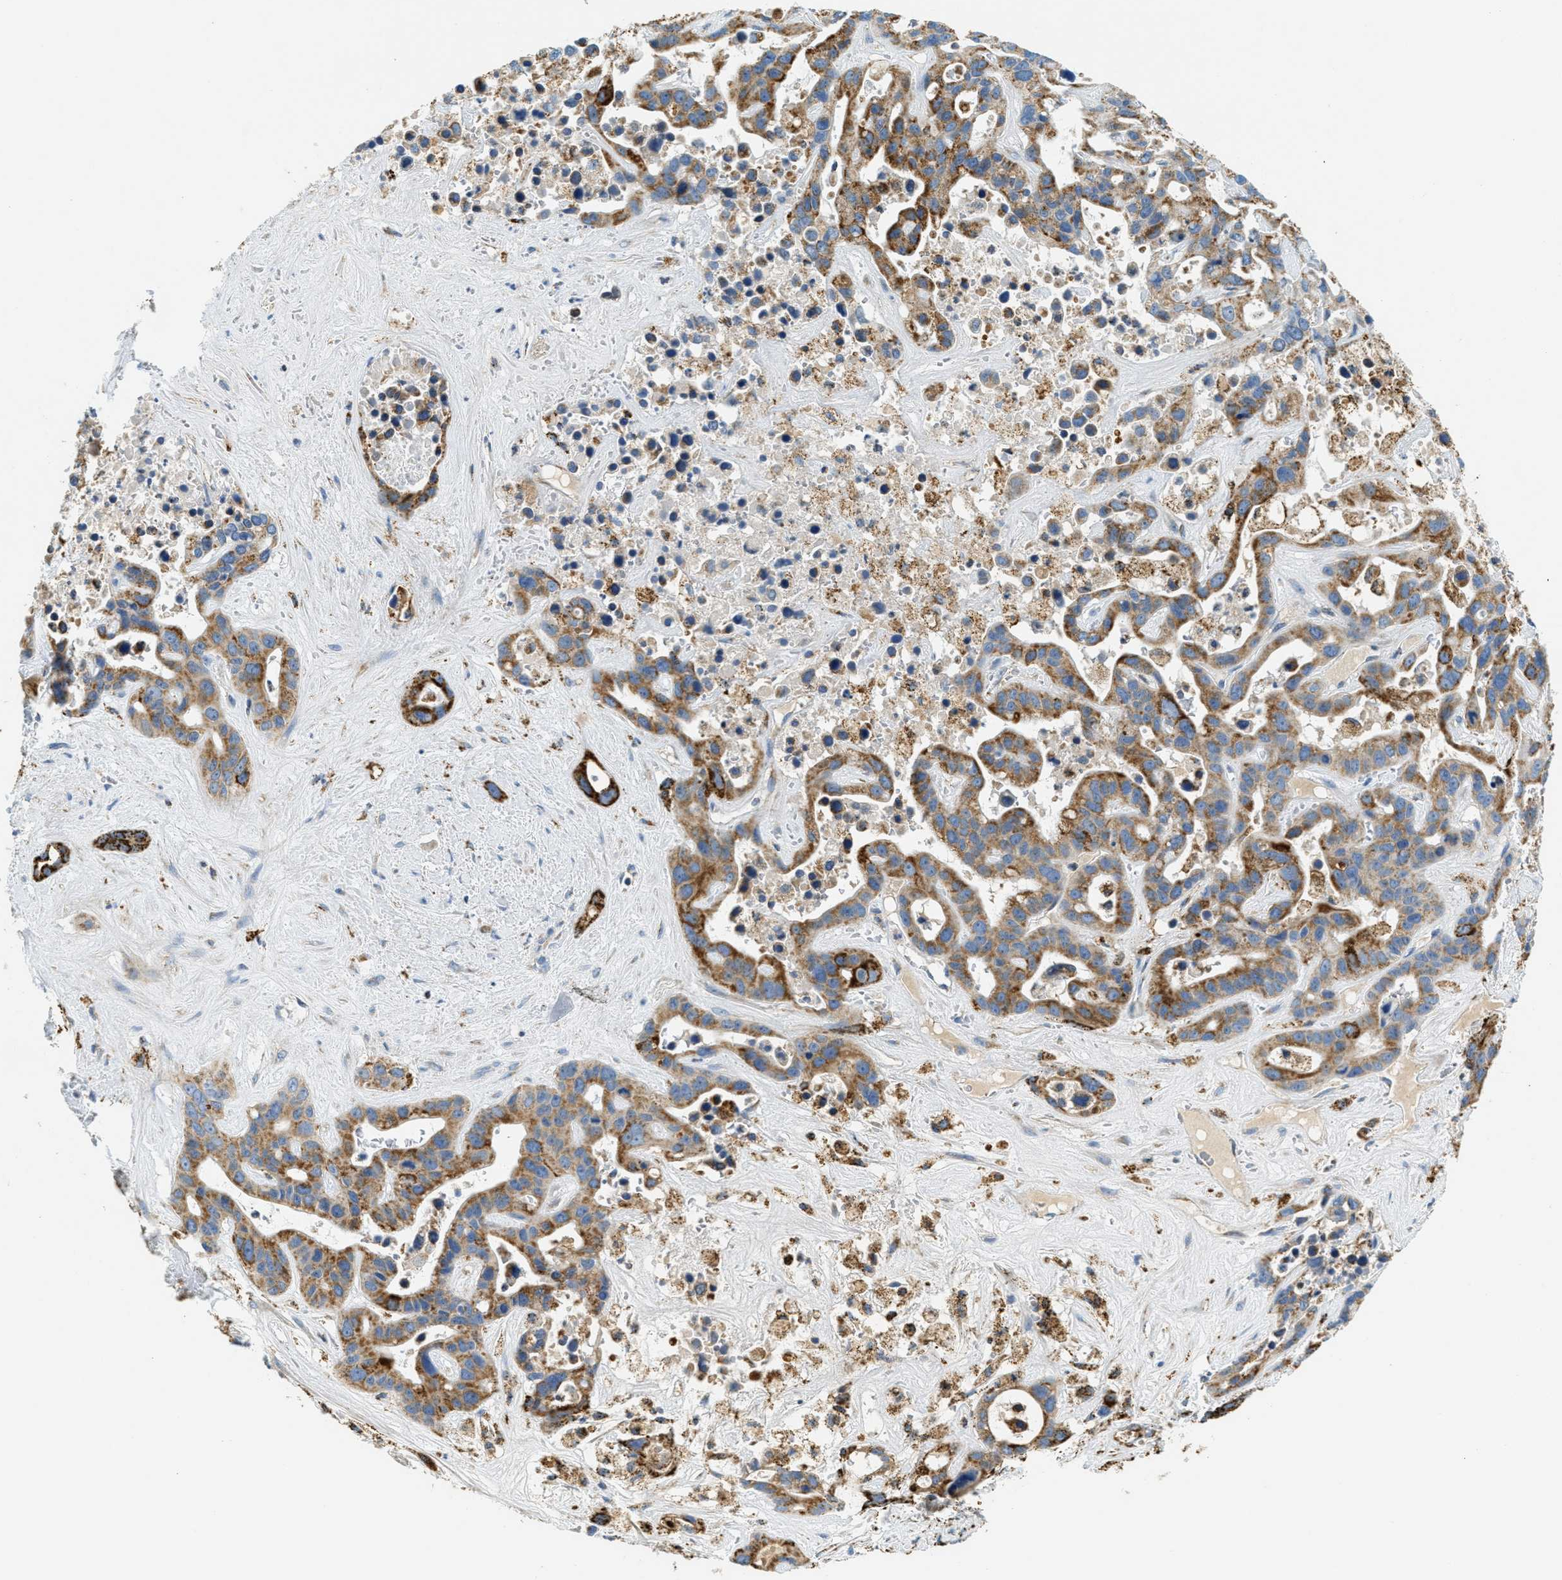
{"staining": {"intensity": "moderate", "quantity": ">75%", "location": "cytoplasmic/membranous"}, "tissue": "liver cancer", "cell_type": "Tumor cells", "image_type": "cancer", "snomed": [{"axis": "morphology", "description": "Cholangiocarcinoma"}, {"axis": "topography", "description": "Liver"}], "caption": "An immunohistochemistry histopathology image of tumor tissue is shown. Protein staining in brown shows moderate cytoplasmic/membranous positivity in liver cancer (cholangiocarcinoma) within tumor cells.", "gene": "HLCS", "patient": {"sex": "female", "age": 65}}